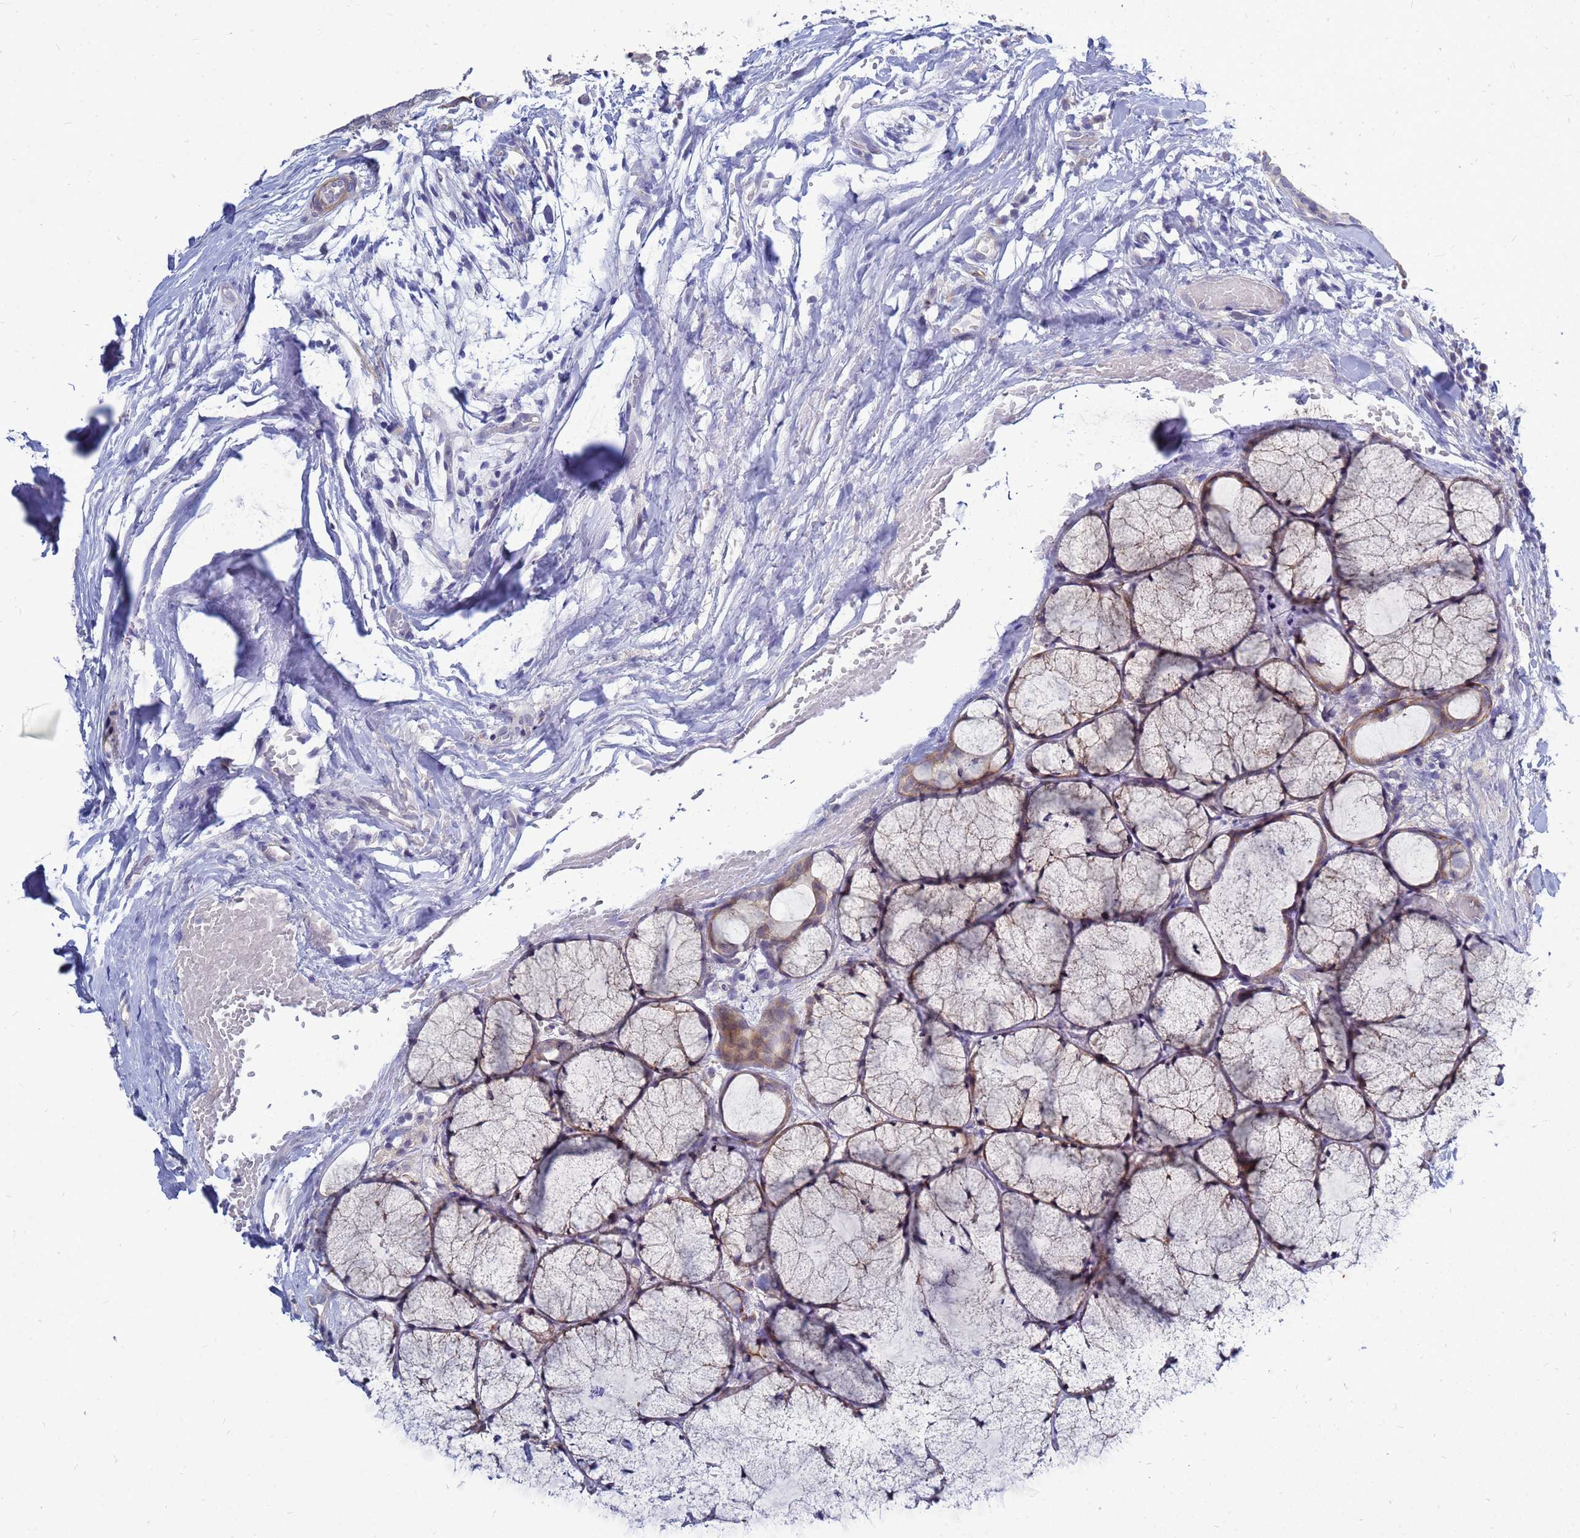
{"staining": {"intensity": "moderate", "quantity": ">75%", "location": "nuclear"}, "tissue": "head and neck cancer", "cell_type": "Tumor cells", "image_type": "cancer", "snomed": [{"axis": "morphology", "description": "Adenocarcinoma, NOS"}, {"axis": "topography", "description": "Head-Neck"}], "caption": "There is medium levels of moderate nuclear expression in tumor cells of head and neck cancer, as demonstrated by immunohistochemical staining (brown color).", "gene": "SRGAP3", "patient": {"sex": "male", "age": 66}}